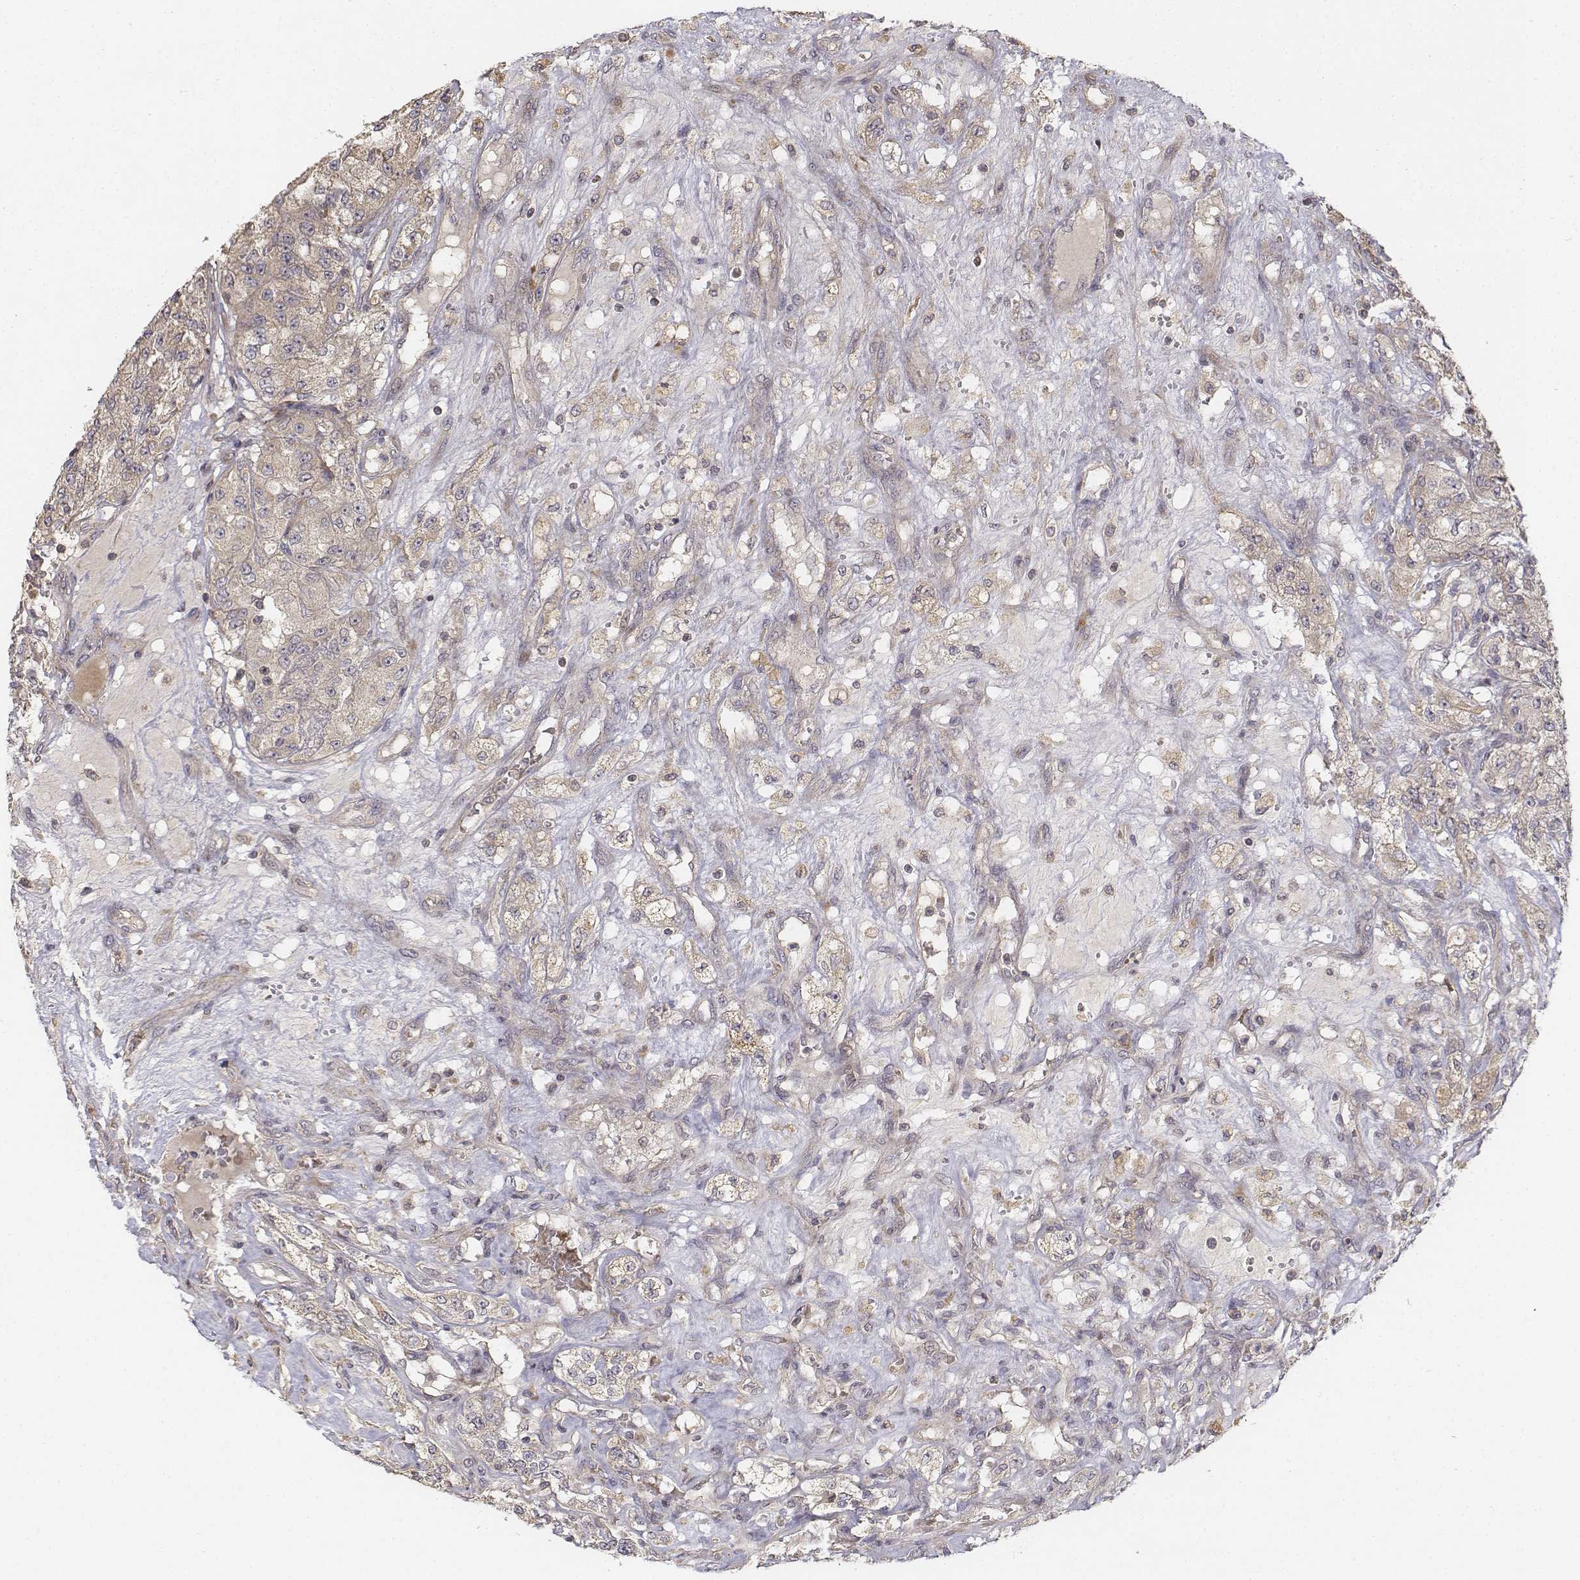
{"staining": {"intensity": "weak", "quantity": "25%-75%", "location": "cytoplasmic/membranous"}, "tissue": "renal cancer", "cell_type": "Tumor cells", "image_type": "cancer", "snomed": [{"axis": "morphology", "description": "Adenocarcinoma, NOS"}, {"axis": "topography", "description": "Kidney"}], "caption": "DAB (3,3'-diaminobenzidine) immunohistochemical staining of human renal cancer (adenocarcinoma) displays weak cytoplasmic/membranous protein positivity in about 25%-75% of tumor cells.", "gene": "FBXO21", "patient": {"sex": "female", "age": 63}}